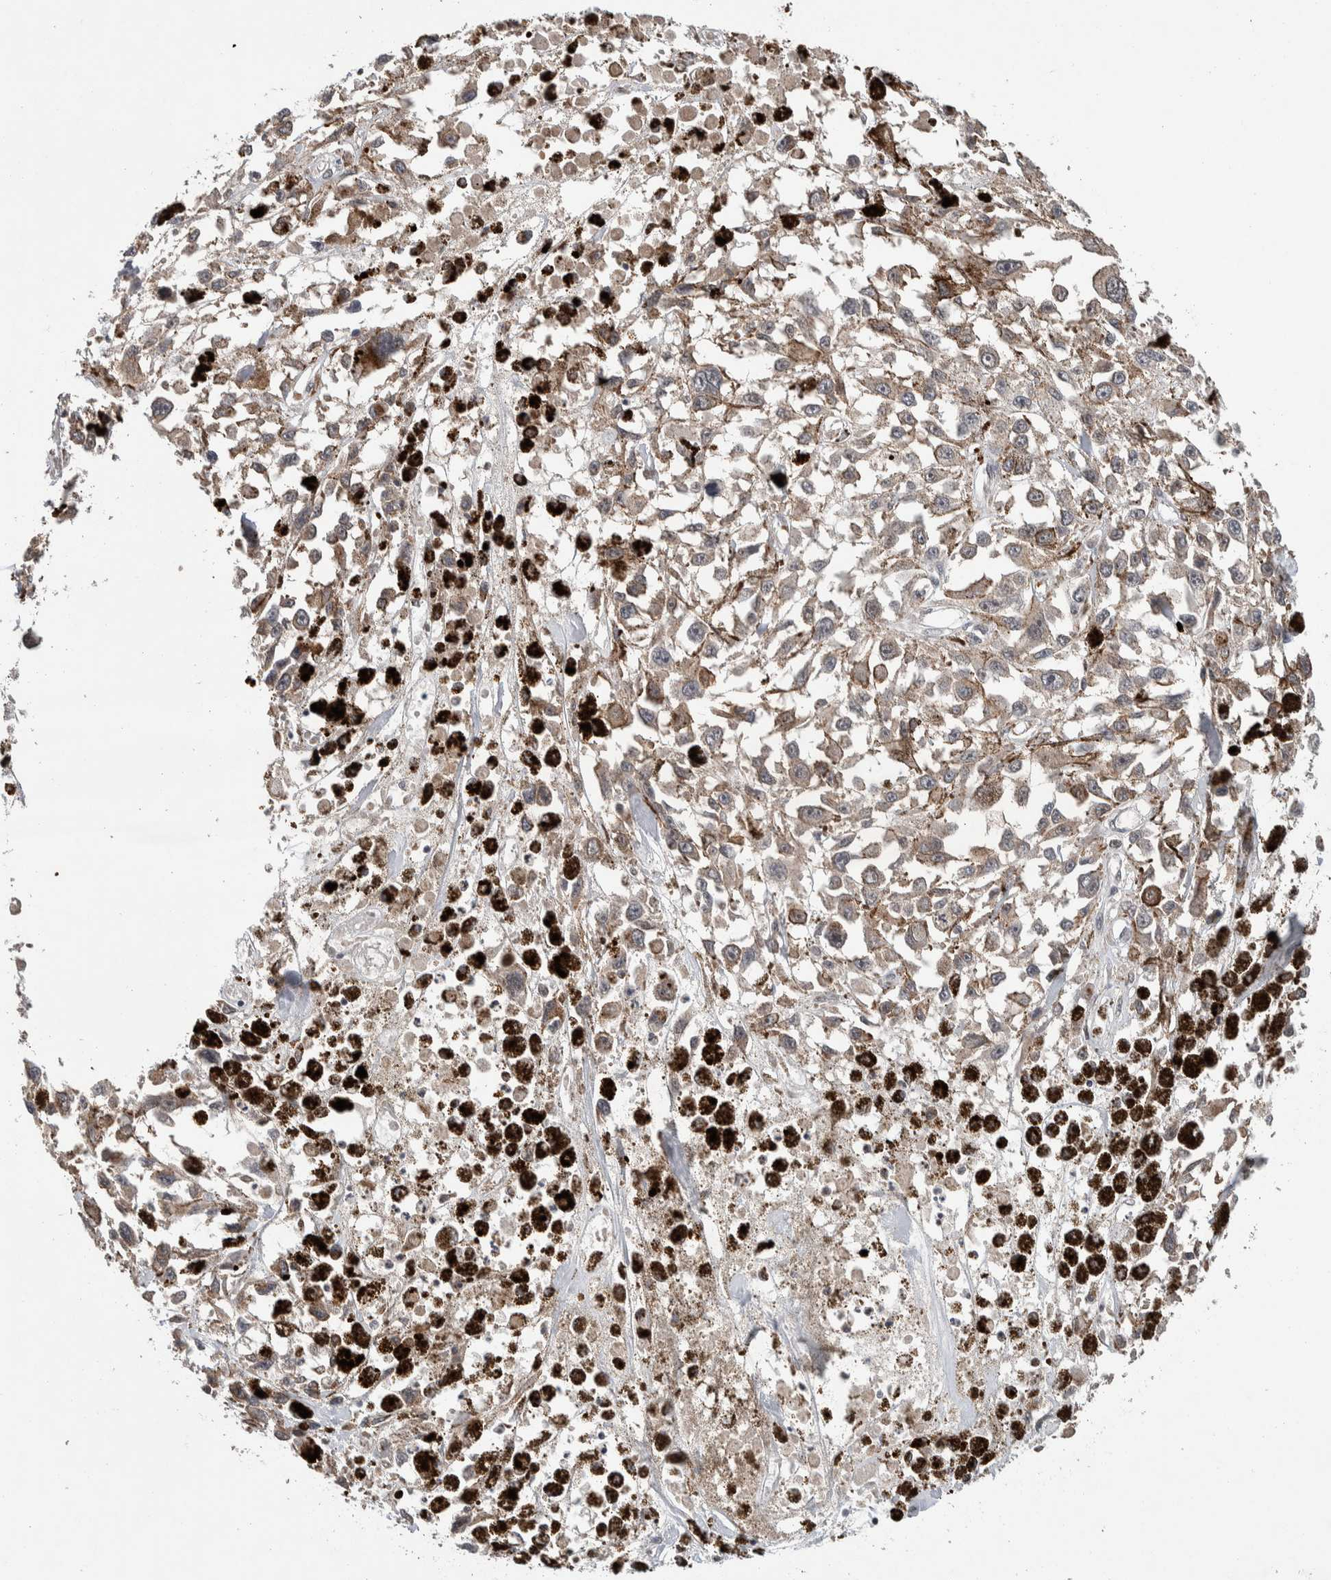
{"staining": {"intensity": "weak", "quantity": "<25%", "location": "cytoplasmic/membranous"}, "tissue": "melanoma", "cell_type": "Tumor cells", "image_type": "cancer", "snomed": [{"axis": "morphology", "description": "Malignant melanoma, Metastatic site"}, {"axis": "topography", "description": "Lymph node"}], "caption": "DAB (3,3'-diaminobenzidine) immunohistochemical staining of malignant melanoma (metastatic site) reveals no significant positivity in tumor cells.", "gene": "KCNK1", "patient": {"sex": "male", "age": 59}}